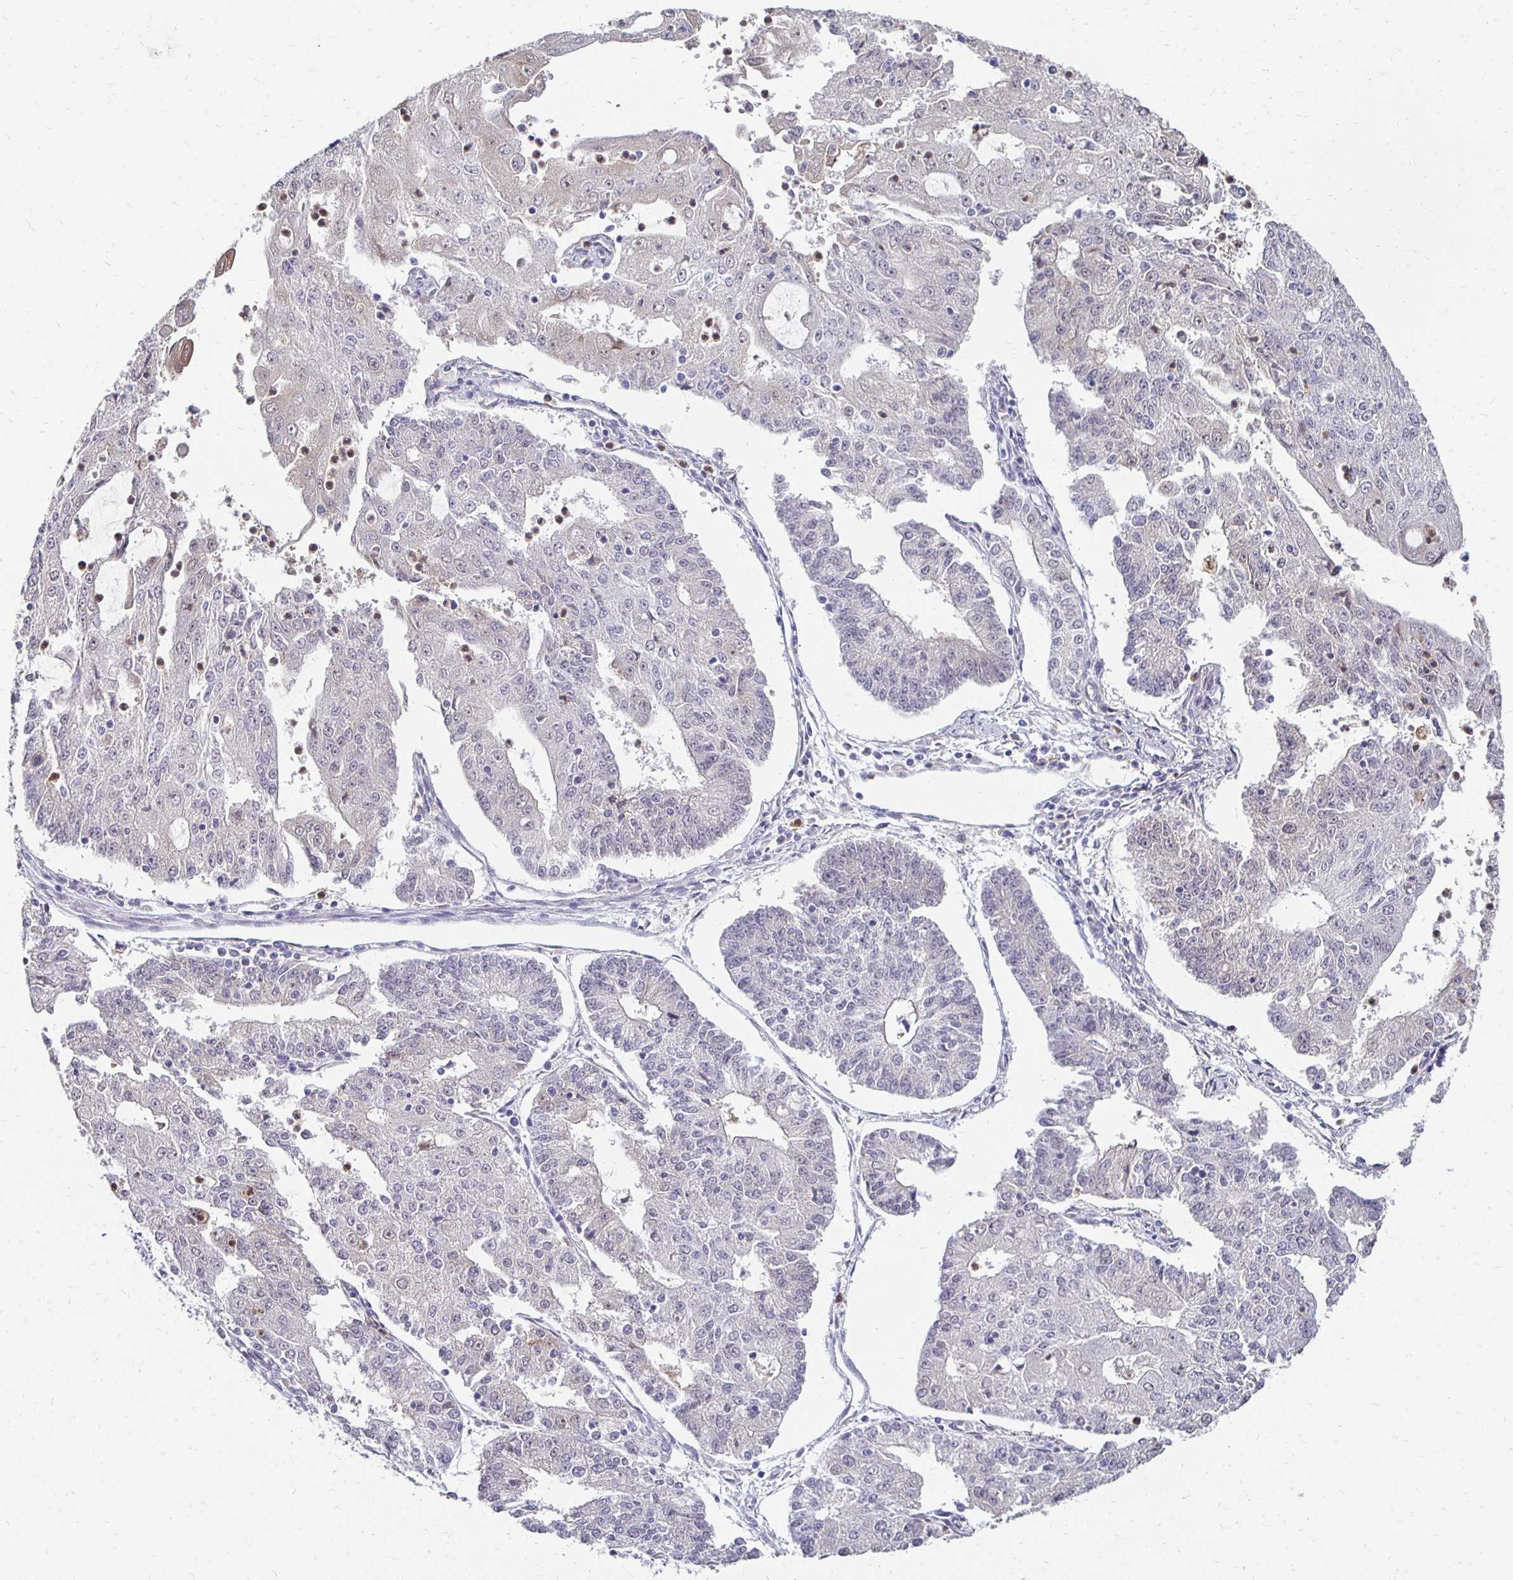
{"staining": {"intensity": "negative", "quantity": "none", "location": "none"}, "tissue": "endometrial cancer", "cell_type": "Tumor cells", "image_type": "cancer", "snomed": [{"axis": "morphology", "description": "Adenocarcinoma, NOS"}, {"axis": "topography", "description": "Endometrium"}], "caption": "Immunohistochemistry photomicrograph of endometrial cancer stained for a protein (brown), which displays no positivity in tumor cells.", "gene": "PADI2", "patient": {"sex": "female", "age": 56}}